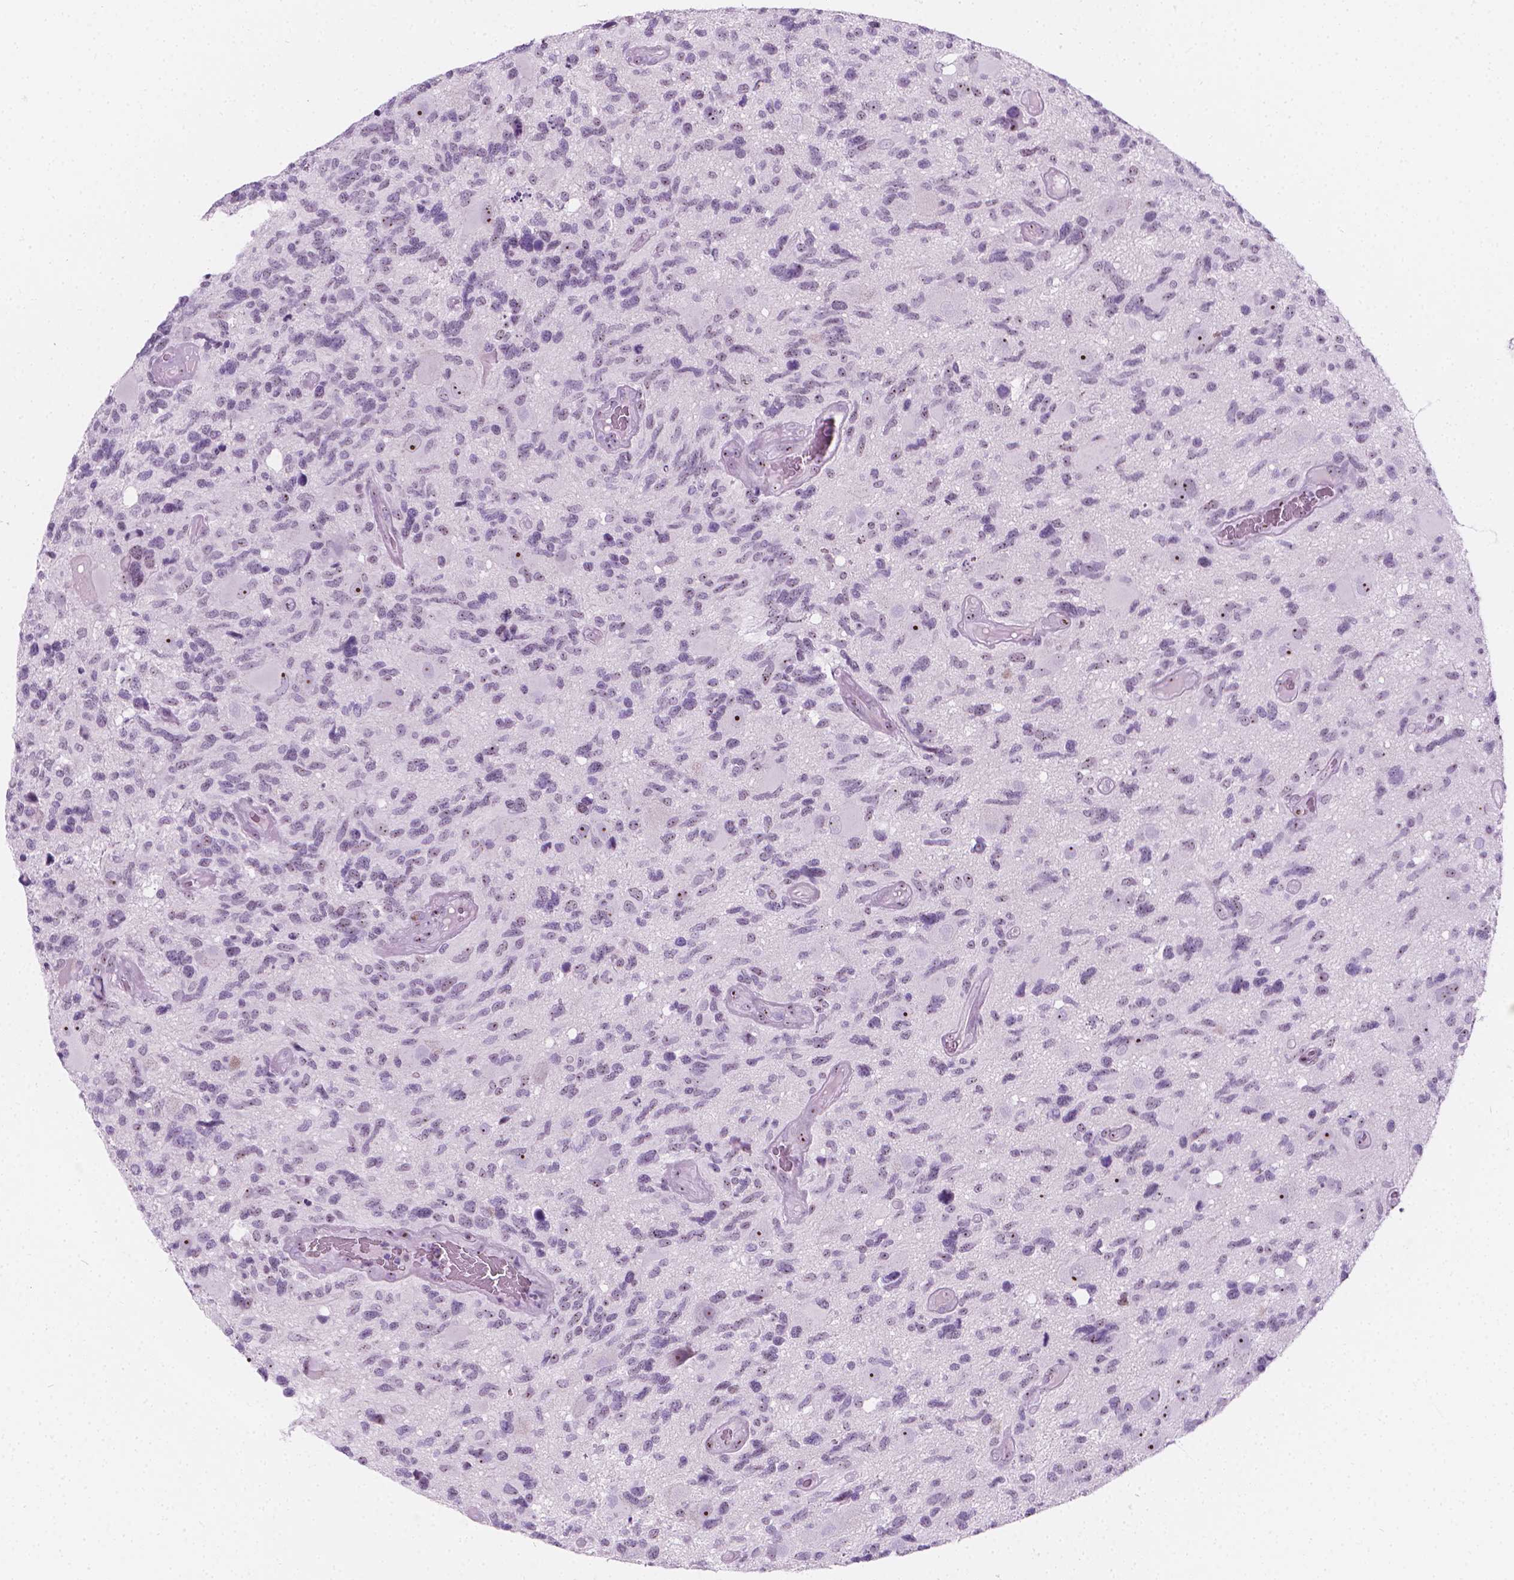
{"staining": {"intensity": "negative", "quantity": "none", "location": "none"}, "tissue": "glioma", "cell_type": "Tumor cells", "image_type": "cancer", "snomed": [{"axis": "morphology", "description": "Glioma, malignant, High grade"}, {"axis": "topography", "description": "Brain"}], "caption": "Glioma stained for a protein using immunohistochemistry (IHC) demonstrates no staining tumor cells.", "gene": "NOL7", "patient": {"sex": "male", "age": 49}}